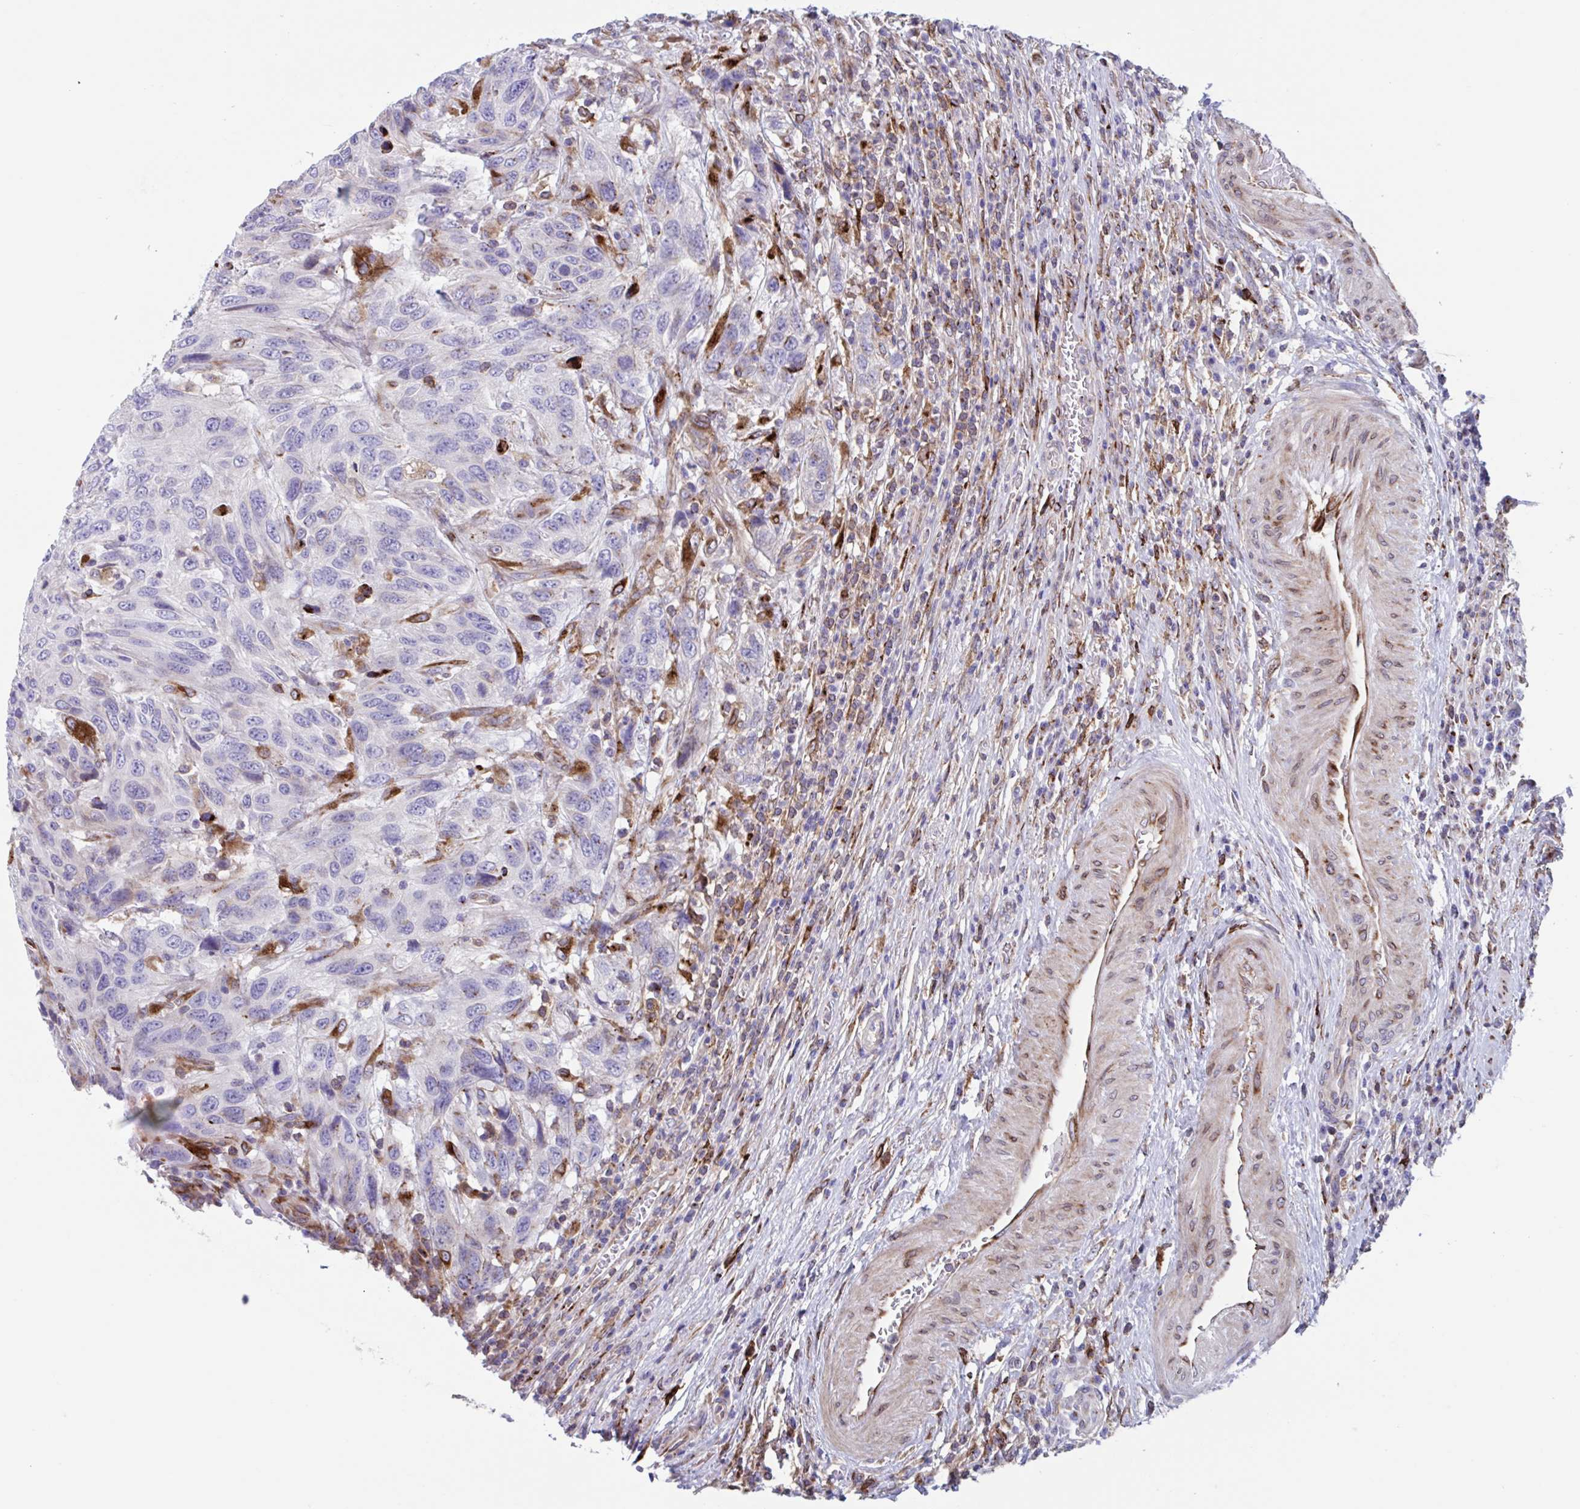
{"staining": {"intensity": "negative", "quantity": "none", "location": "none"}, "tissue": "urothelial cancer", "cell_type": "Tumor cells", "image_type": "cancer", "snomed": [{"axis": "morphology", "description": "Urothelial carcinoma, High grade"}, {"axis": "topography", "description": "Urinary bladder"}], "caption": "Immunohistochemical staining of human urothelial cancer demonstrates no significant staining in tumor cells. (DAB immunohistochemistry, high magnification).", "gene": "RFK", "patient": {"sex": "female", "age": 70}}